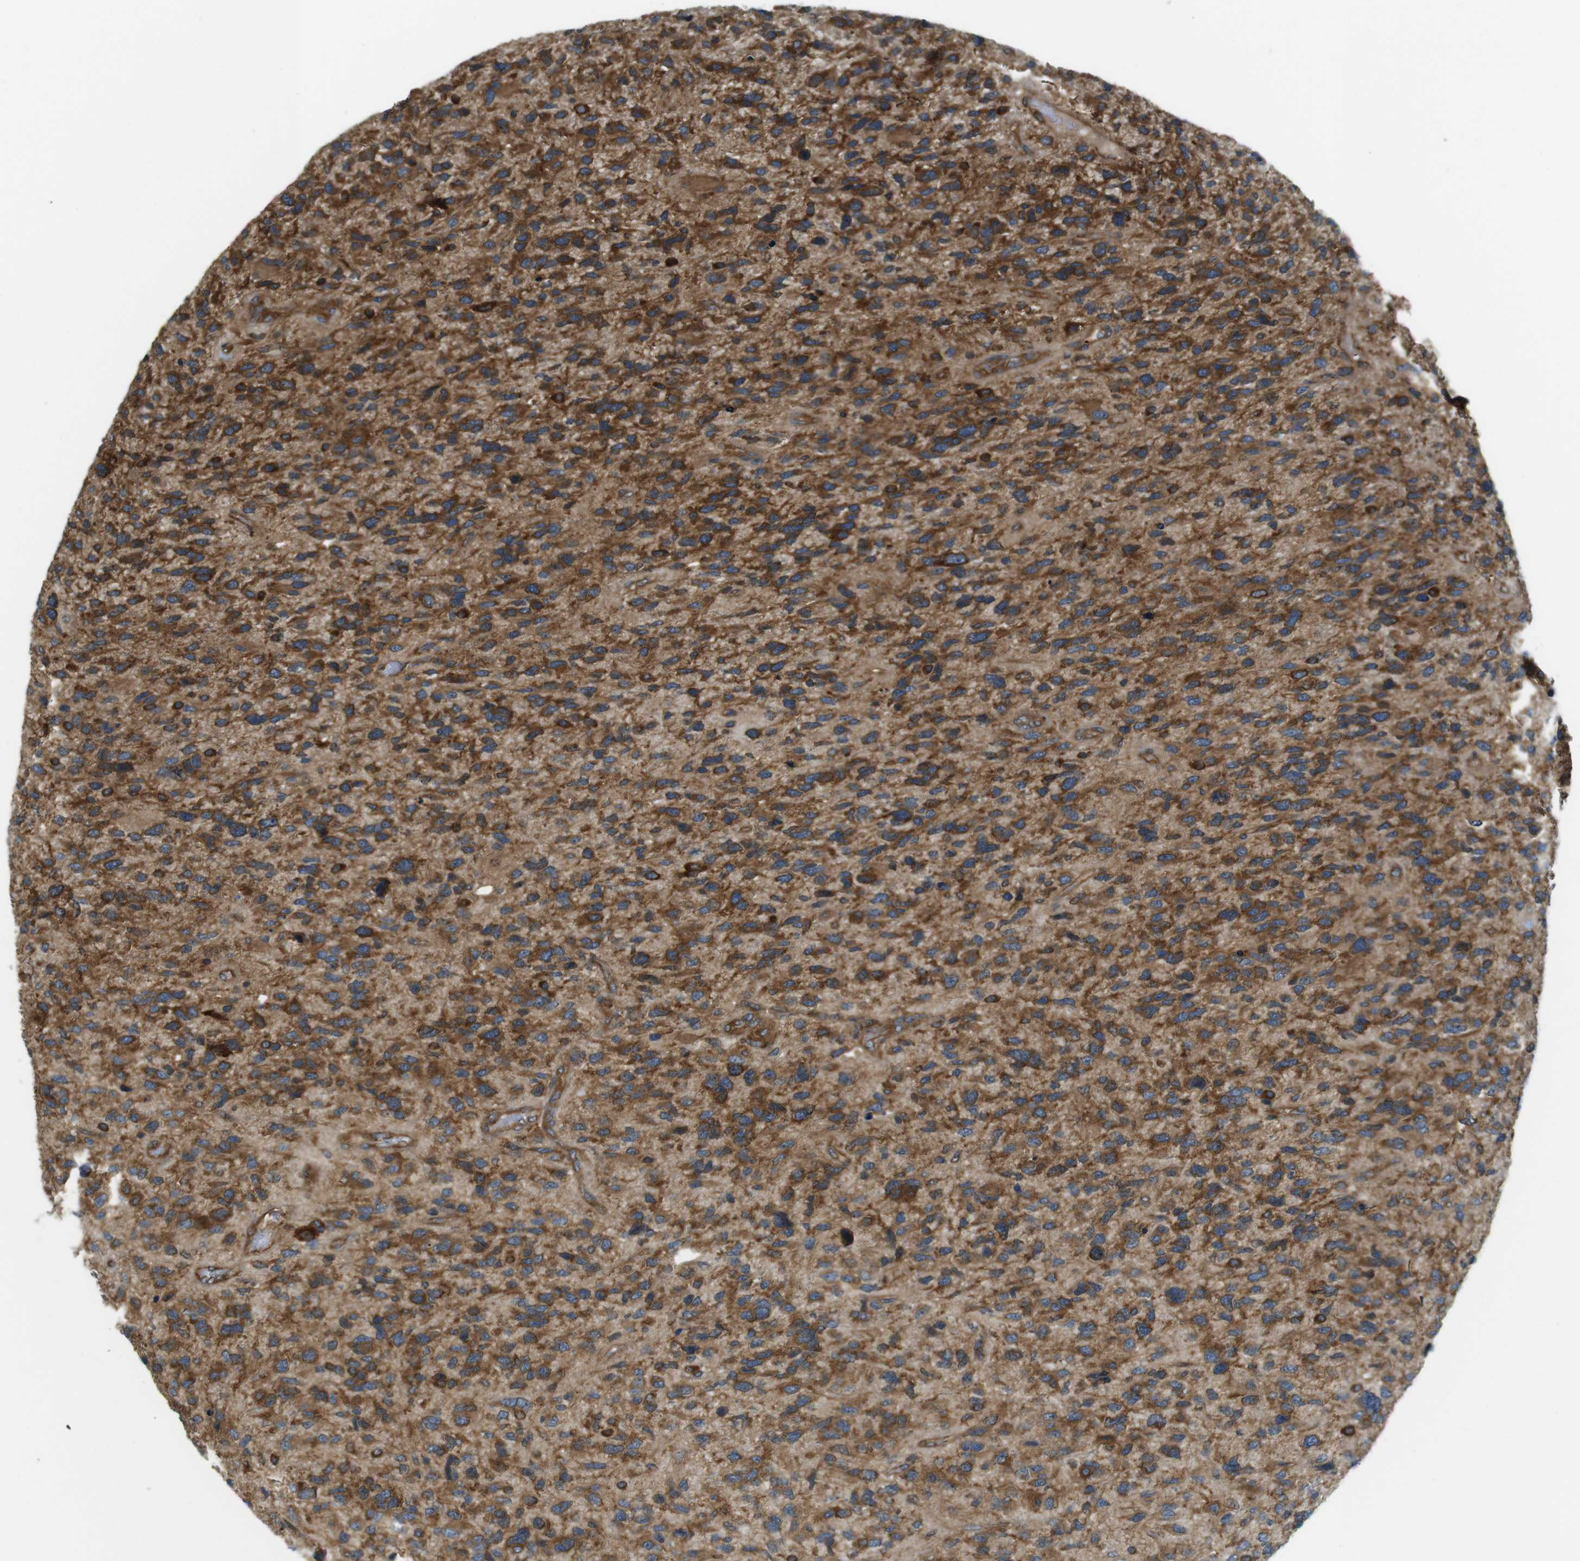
{"staining": {"intensity": "strong", "quantity": ">75%", "location": "cytoplasmic/membranous"}, "tissue": "glioma", "cell_type": "Tumor cells", "image_type": "cancer", "snomed": [{"axis": "morphology", "description": "Glioma, malignant, High grade"}, {"axis": "topography", "description": "Brain"}], "caption": "Immunohistochemistry photomicrograph of glioma stained for a protein (brown), which displays high levels of strong cytoplasmic/membranous positivity in approximately >75% of tumor cells.", "gene": "TSC1", "patient": {"sex": "female", "age": 58}}